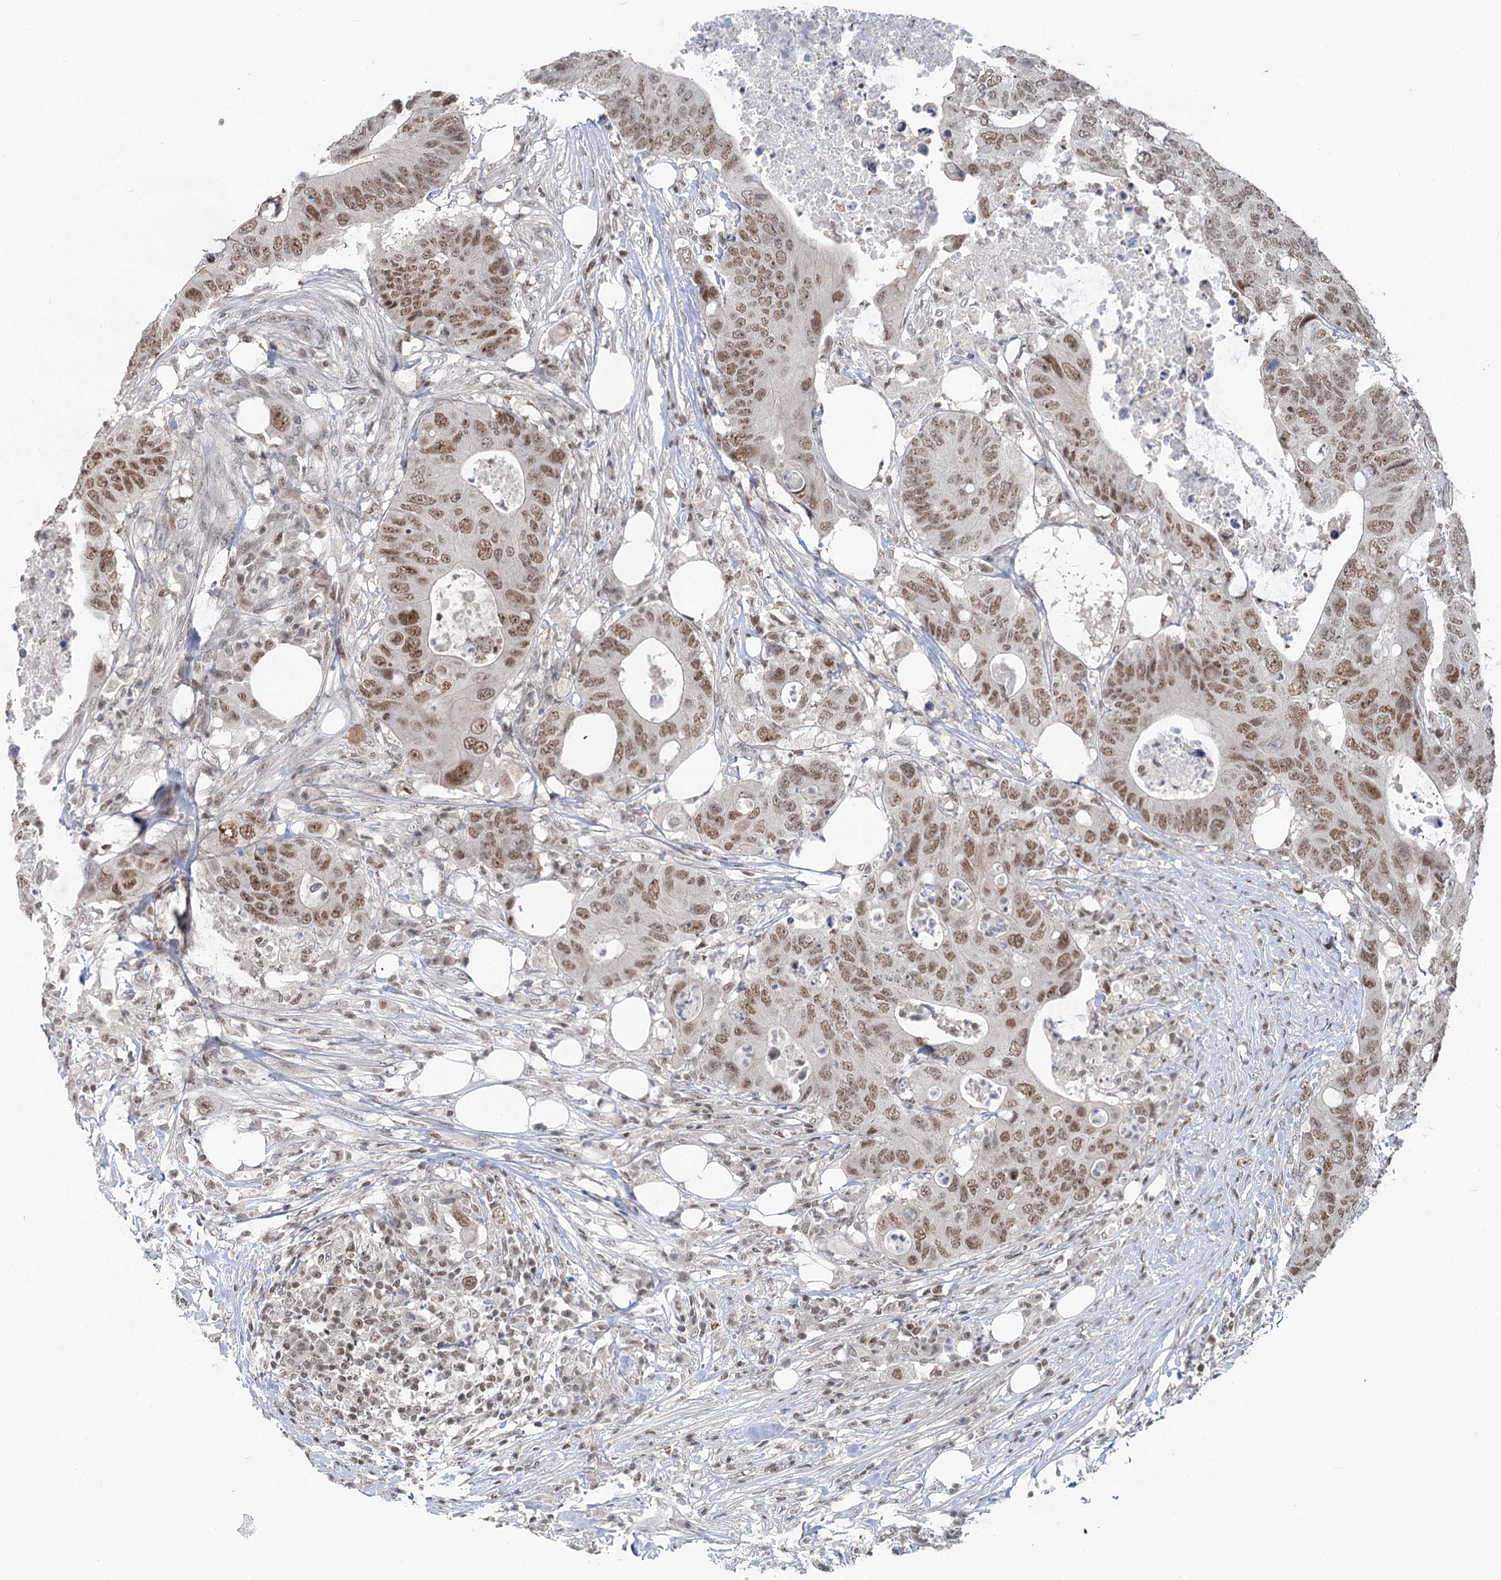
{"staining": {"intensity": "moderate", "quantity": ">75%", "location": "nuclear"}, "tissue": "colorectal cancer", "cell_type": "Tumor cells", "image_type": "cancer", "snomed": [{"axis": "morphology", "description": "Adenocarcinoma, NOS"}, {"axis": "topography", "description": "Colon"}], "caption": "Colorectal cancer (adenocarcinoma) tissue shows moderate nuclear staining in about >75% of tumor cells", "gene": "PDS5A", "patient": {"sex": "male", "age": 71}}